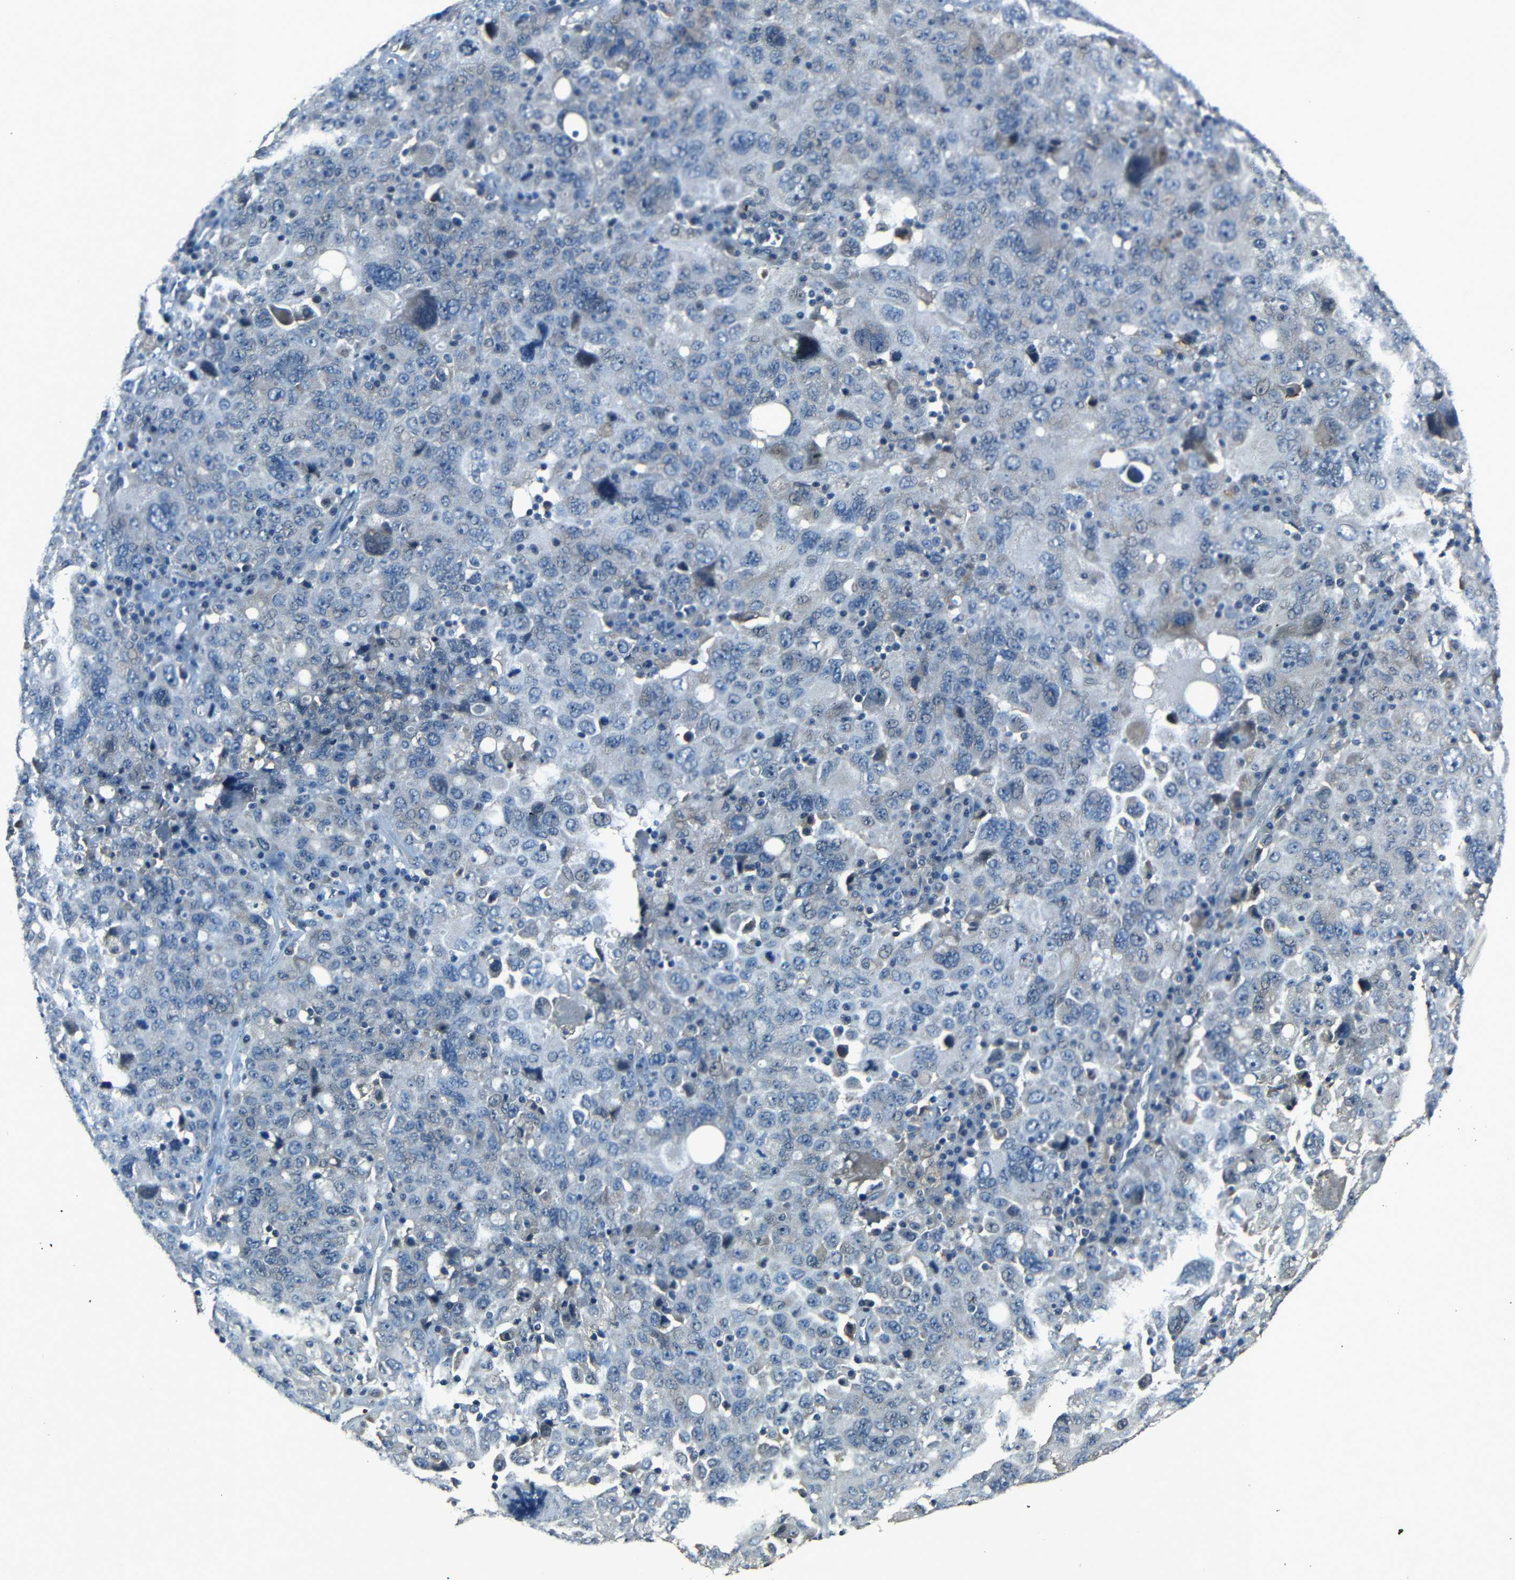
{"staining": {"intensity": "negative", "quantity": "none", "location": "none"}, "tissue": "ovarian cancer", "cell_type": "Tumor cells", "image_type": "cancer", "snomed": [{"axis": "morphology", "description": "Carcinoma, endometroid"}, {"axis": "topography", "description": "Ovary"}], "caption": "This is an IHC histopathology image of endometroid carcinoma (ovarian). There is no positivity in tumor cells.", "gene": "SLA", "patient": {"sex": "female", "age": 62}}